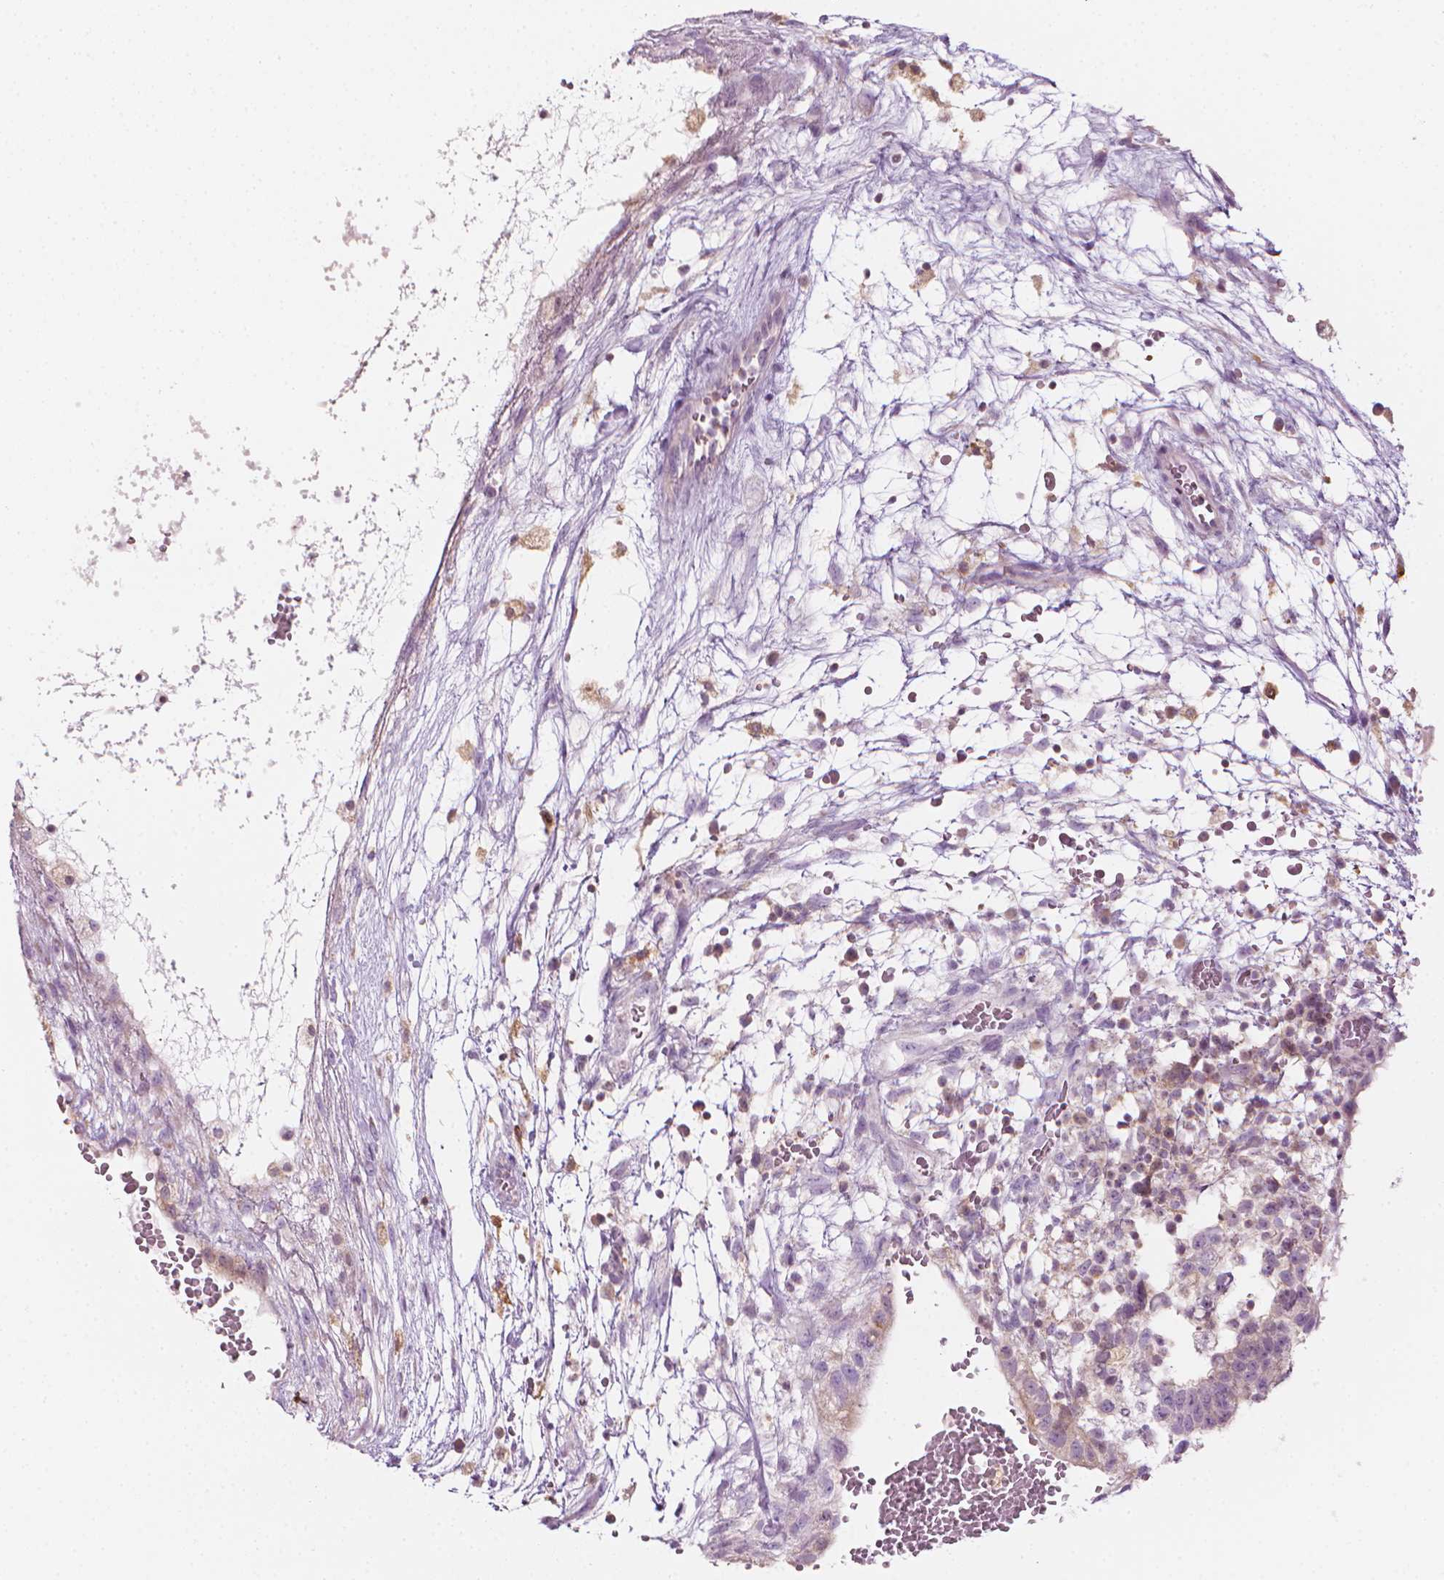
{"staining": {"intensity": "moderate", "quantity": "<25%", "location": "cytoplasmic/membranous"}, "tissue": "testis cancer", "cell_type": "Tumor cells", "image_type": "cancer", "snomed": [{"axis": "morphology", "description": "Normal tissue, NOS"}, {"axis": "morphology", "description": "Carcinoma, Embryonal, NOS"}, {"axis": "topography", "description": "Testis"}], "caption": "Protein analysis of embryonal carcinoma (testis) tissue displays moderate cytoplasmic/membranous staining in approximately <25% of tumor cells.", "gene": "SHMT1", "patient": {"sex": "male", "age": 32}}